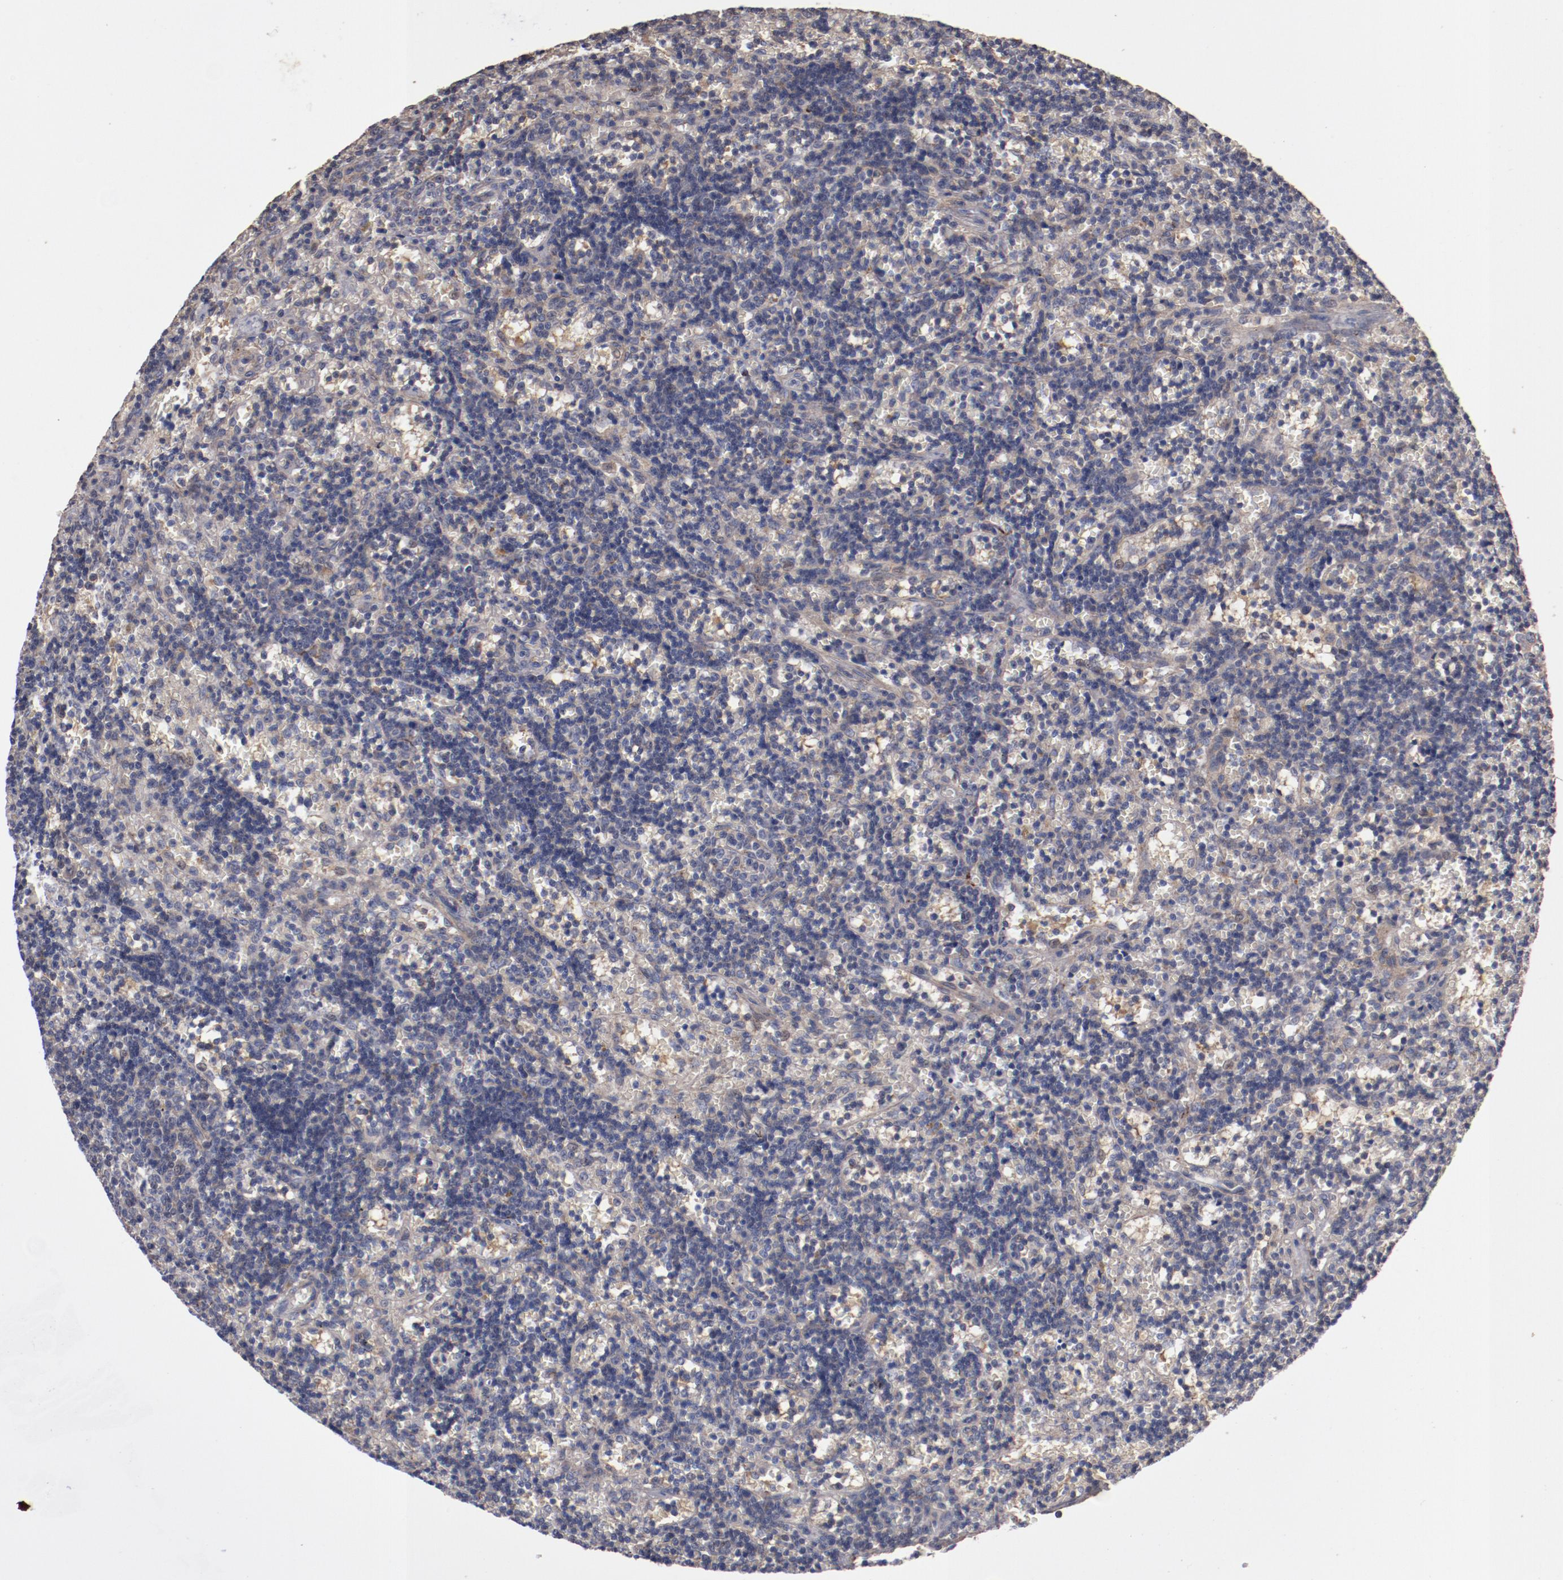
{"staining": {"intensity": "weak", "quantity": "<25%", "location": "cytoplasmic/membranous"}, "tissue": "lymphoma", "cell_type": "Tumor cells", "image_type": "cancer", "snomed": [{"axis": "morphology", "description": "Malignant lymphoma, non-Hodgkin's type, Low grade"}, {"axis": "topography", "description": "Spleen"}], "caption": "Tumor cells show no significant protein expression in malignant lymphoma, non-Hodgkin's type (low-grade).", "gene": "DIPK2B", "patient": {"sex": "male", "age": 60}}